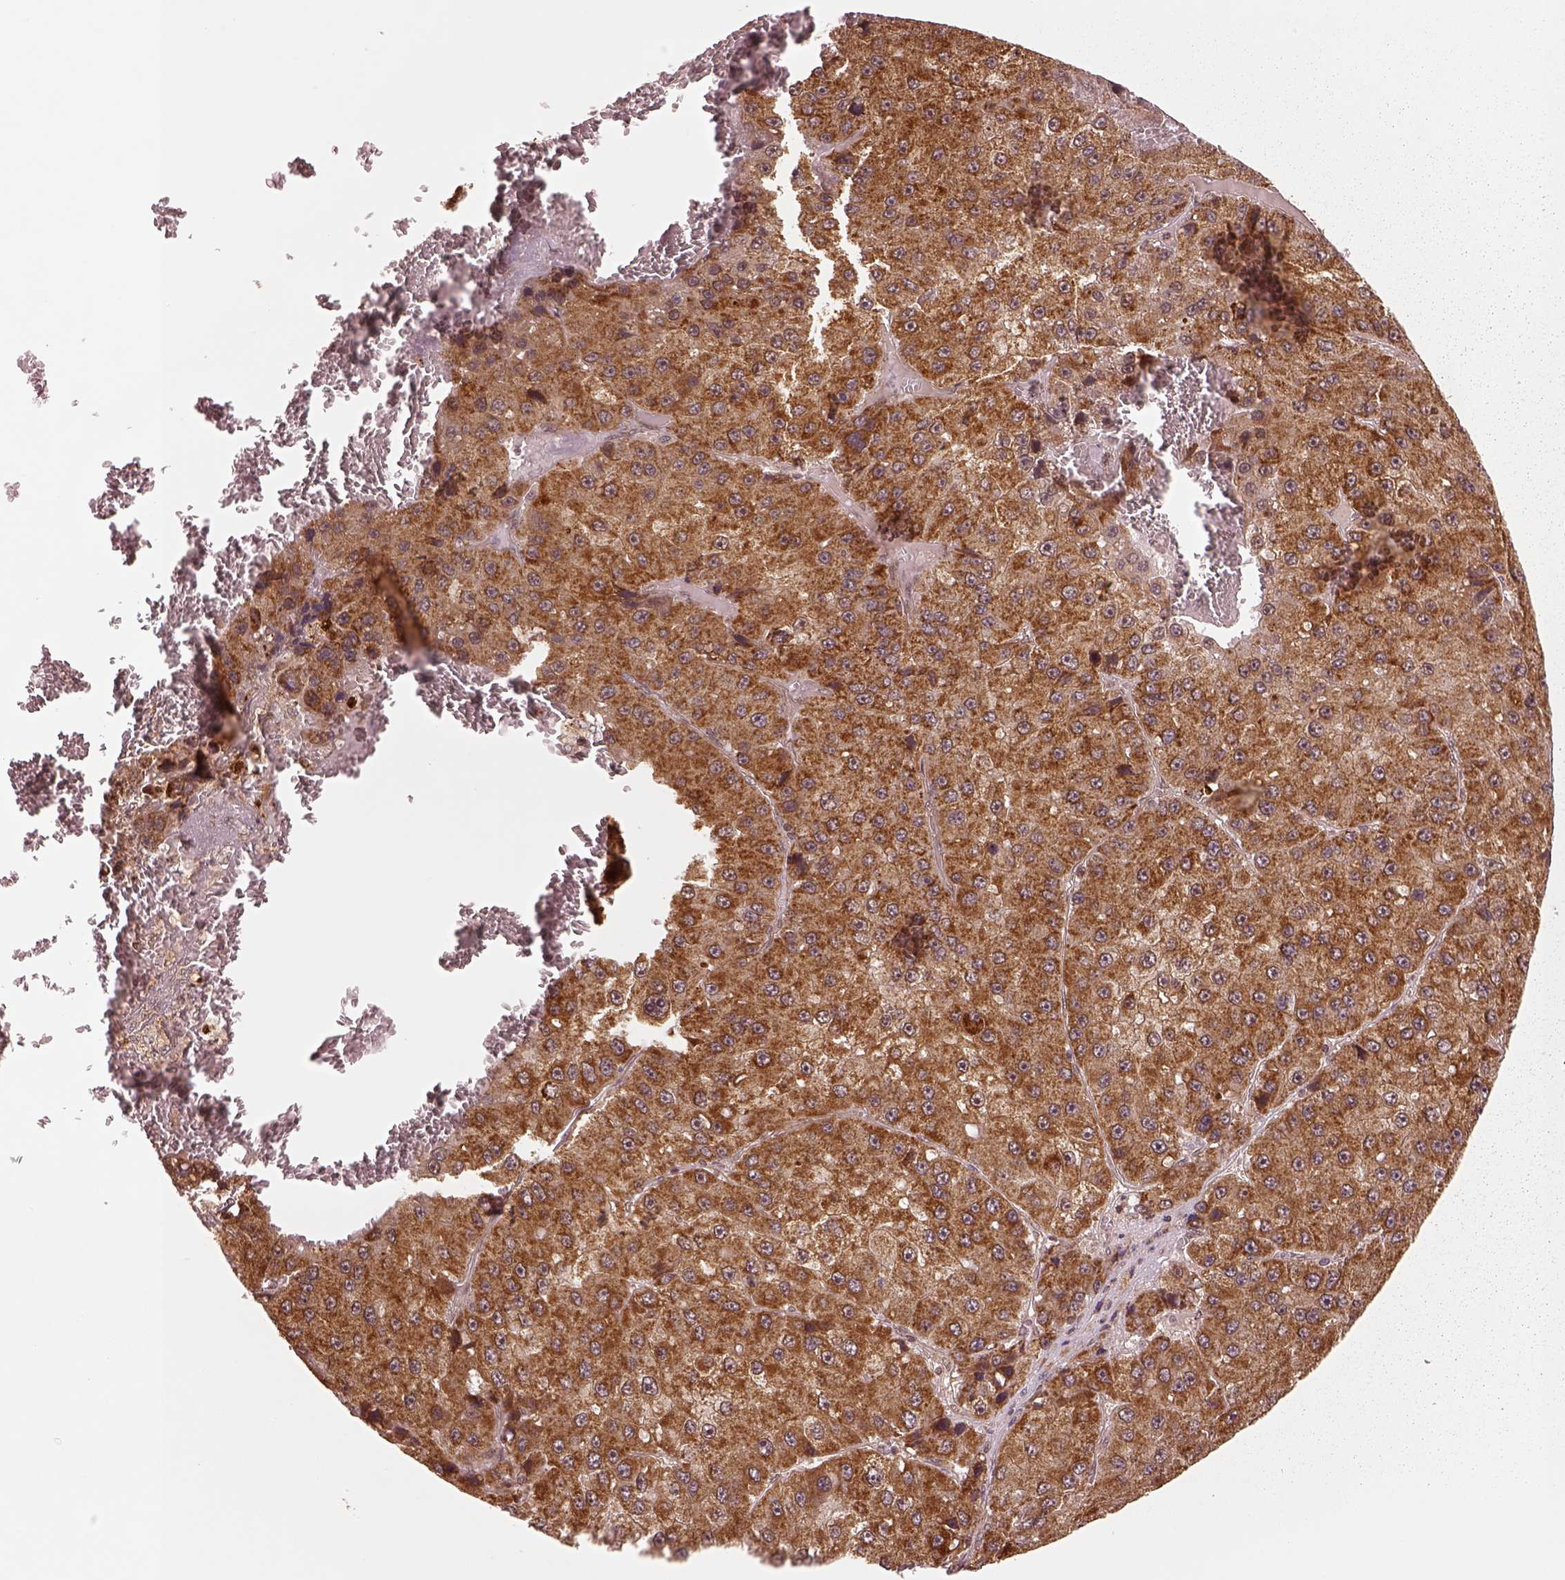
{"staining": {"intensity": "moderate", "quantity": ">75%", "location": "cytoplasmic/membranous"}, "tissue": "liver cancer", "cell_type": "Tumor cells", "image_type": "cancer", "snomed": [{"axis": "morphology", "description": "Carcinoma, Hepatocellular, NOS"}, {"axis": "topography", "description": "Liver"}], "caption": "Immunohistochemistry (IHC) staining of hepatocellular carcinoma (liver), which shows medium levels of moderate cytoplasmic/membranous staining in approximately >75% of tumor cells indicating moderate cytoplasmic/membranous protein positivity. The staining was performed using DAB (3,3'-diaminobenzidine) (brown) for protein detection and nuclei were counterstained in hematoxylin (blue).", "gene": "SEL1L3", "patient": {"sex": "female", "age": 73}}